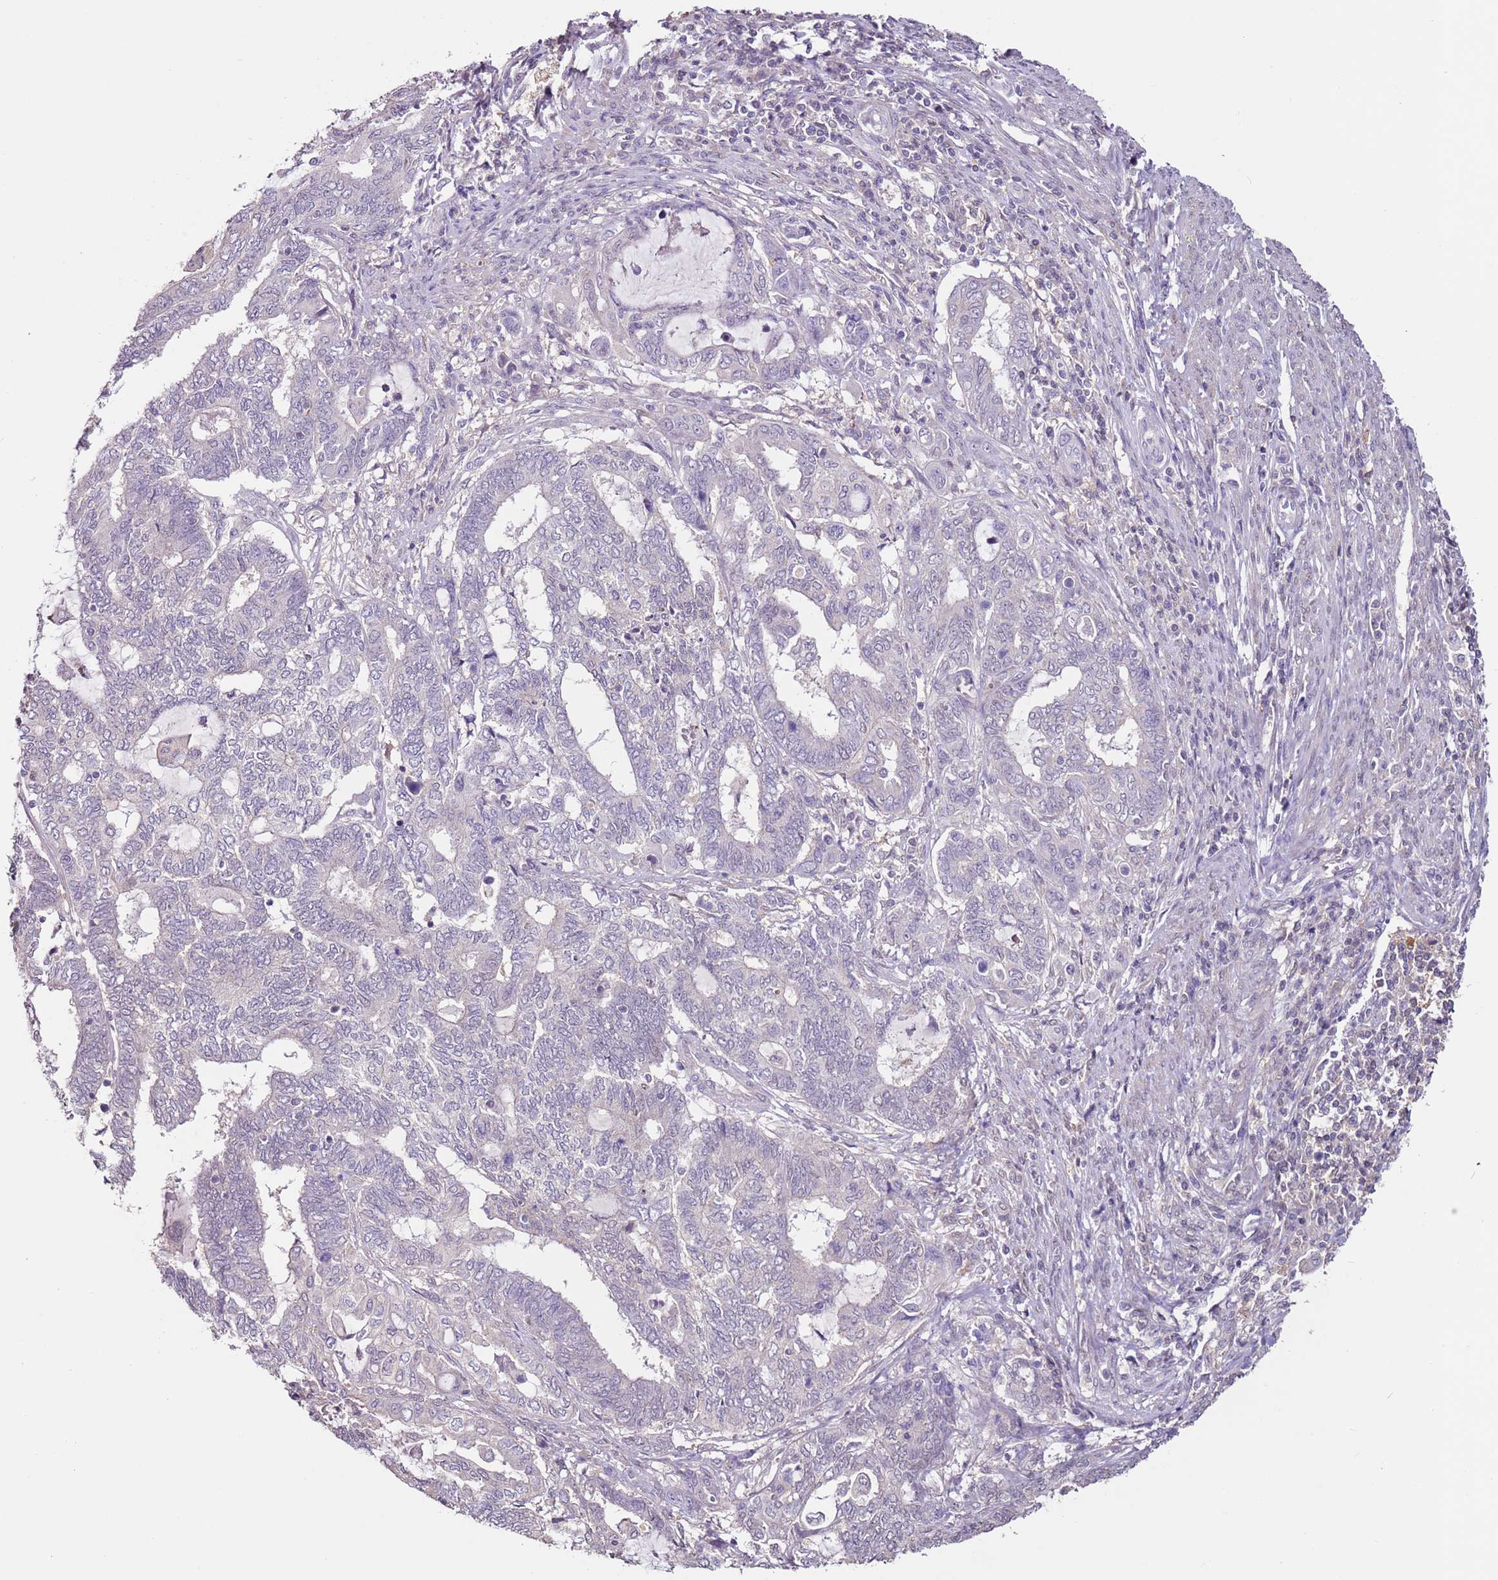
{"staining": {"intensity": "negative", "quantity": "none", "location": "none"}, "tissue": "endometrial cancer", "cell_type": "Tumor cells", "image_type": "cancer", "snomed": [{"axis": "morphology", "description": "Adenocarcinoma, NOS"}, {"axis": "topography", "description": "Uterus"}, {"axis": "topography", "description": "Endometrium"}], "caption": "This histopathology image is of endometrial cancer (adenocarcinoma) stained with immunohistochemistry (IHC) to label a protein in brown with the nuclei are counter-stained blue. There is no staining in tumor cells.", "gene": "MDH1", "patient": {"sex": "female", "age": 70}}